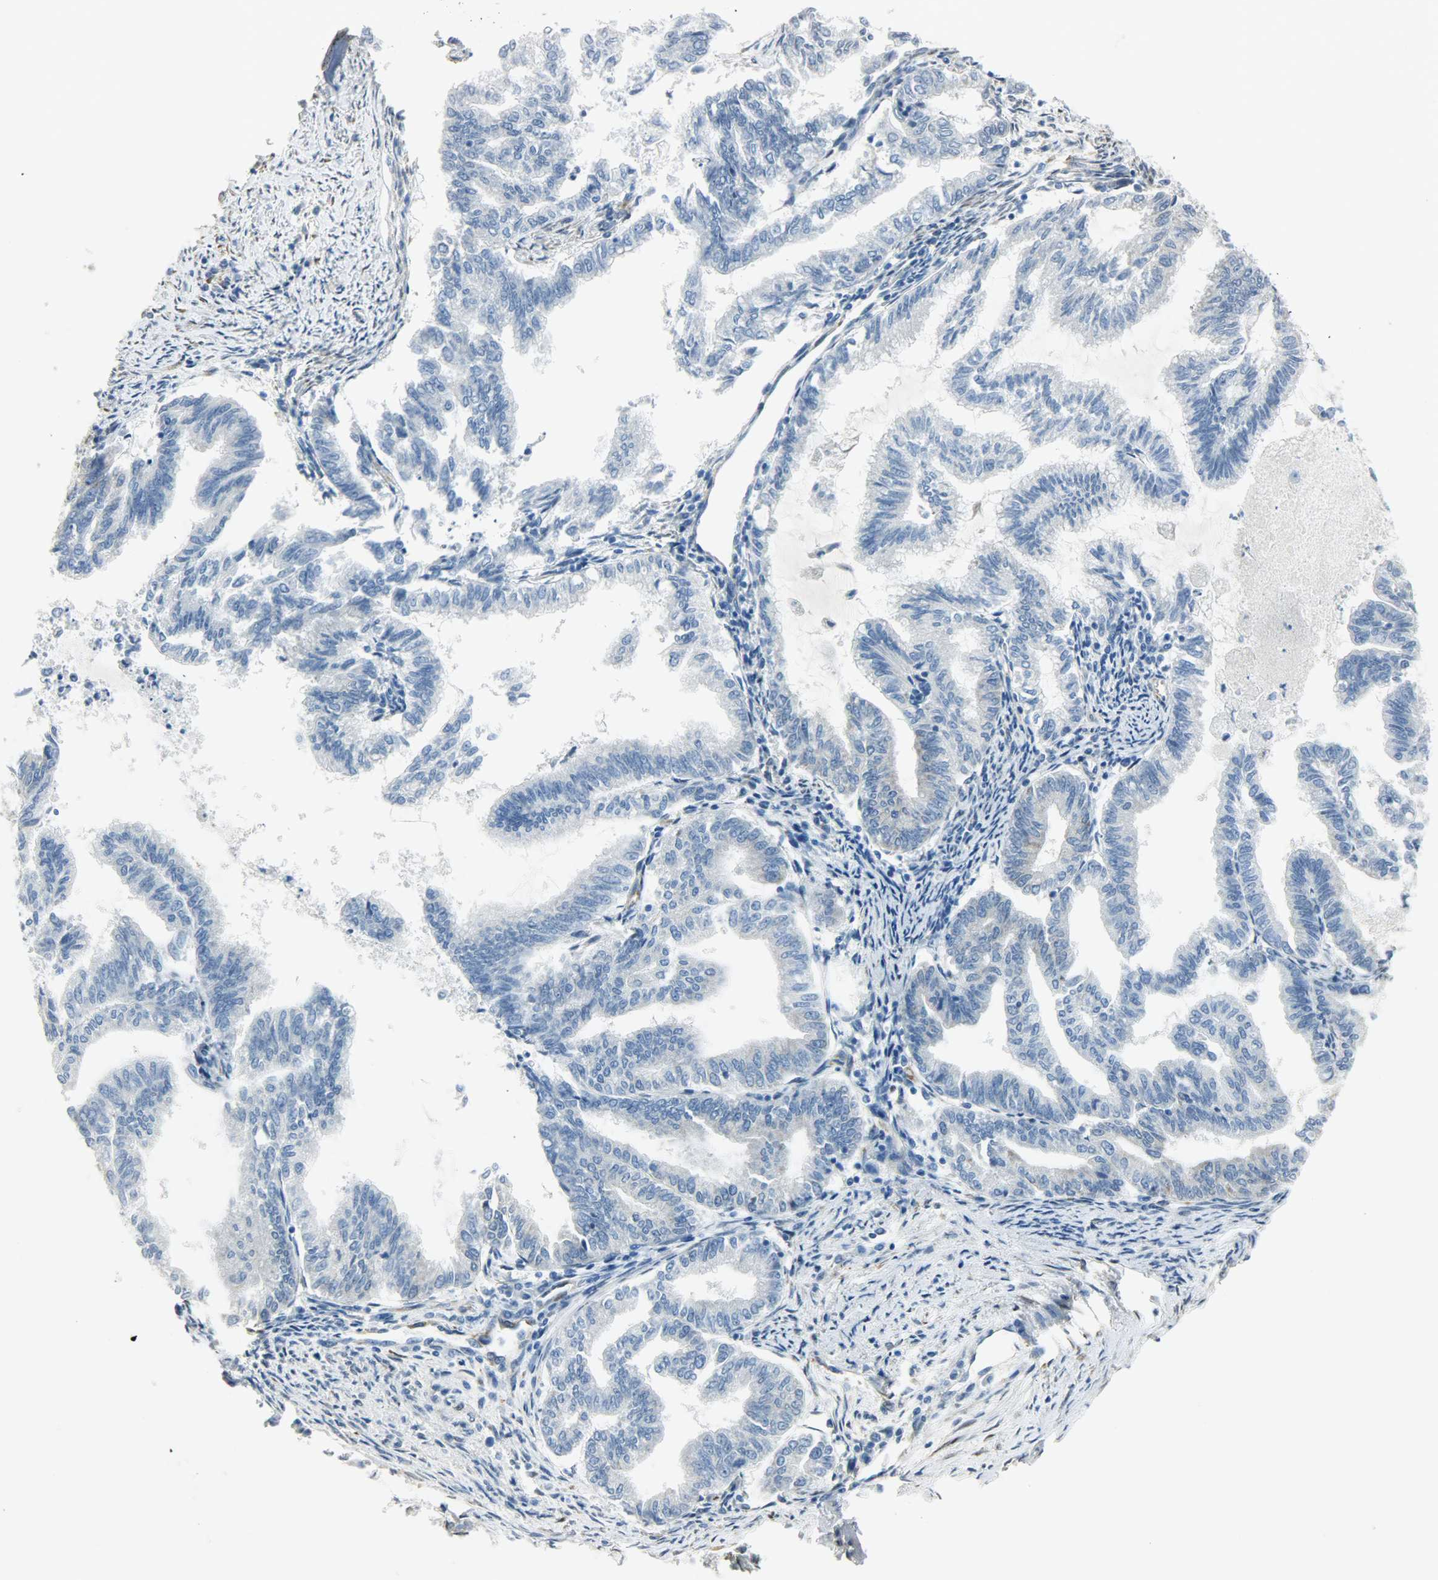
{"staining": {"intensity": "negative", "quantity": "none", "location": "none"}, "tissue": "endometrial cancer", "cell_type": "Tumor cells", "image_type": "cancer", "snomed": [{"axis": "morphology", "description": "Adenocarcinoma, NOS"}, {"axis": "topography", "description": "Endometrium"}], "caption": "A histopathology image of endometrial adenocarcinoma stained for a protein reveals no brown staining in tumor cells.", "gene": "PKD2", "patient": {"sex": "female", "age": 79}}